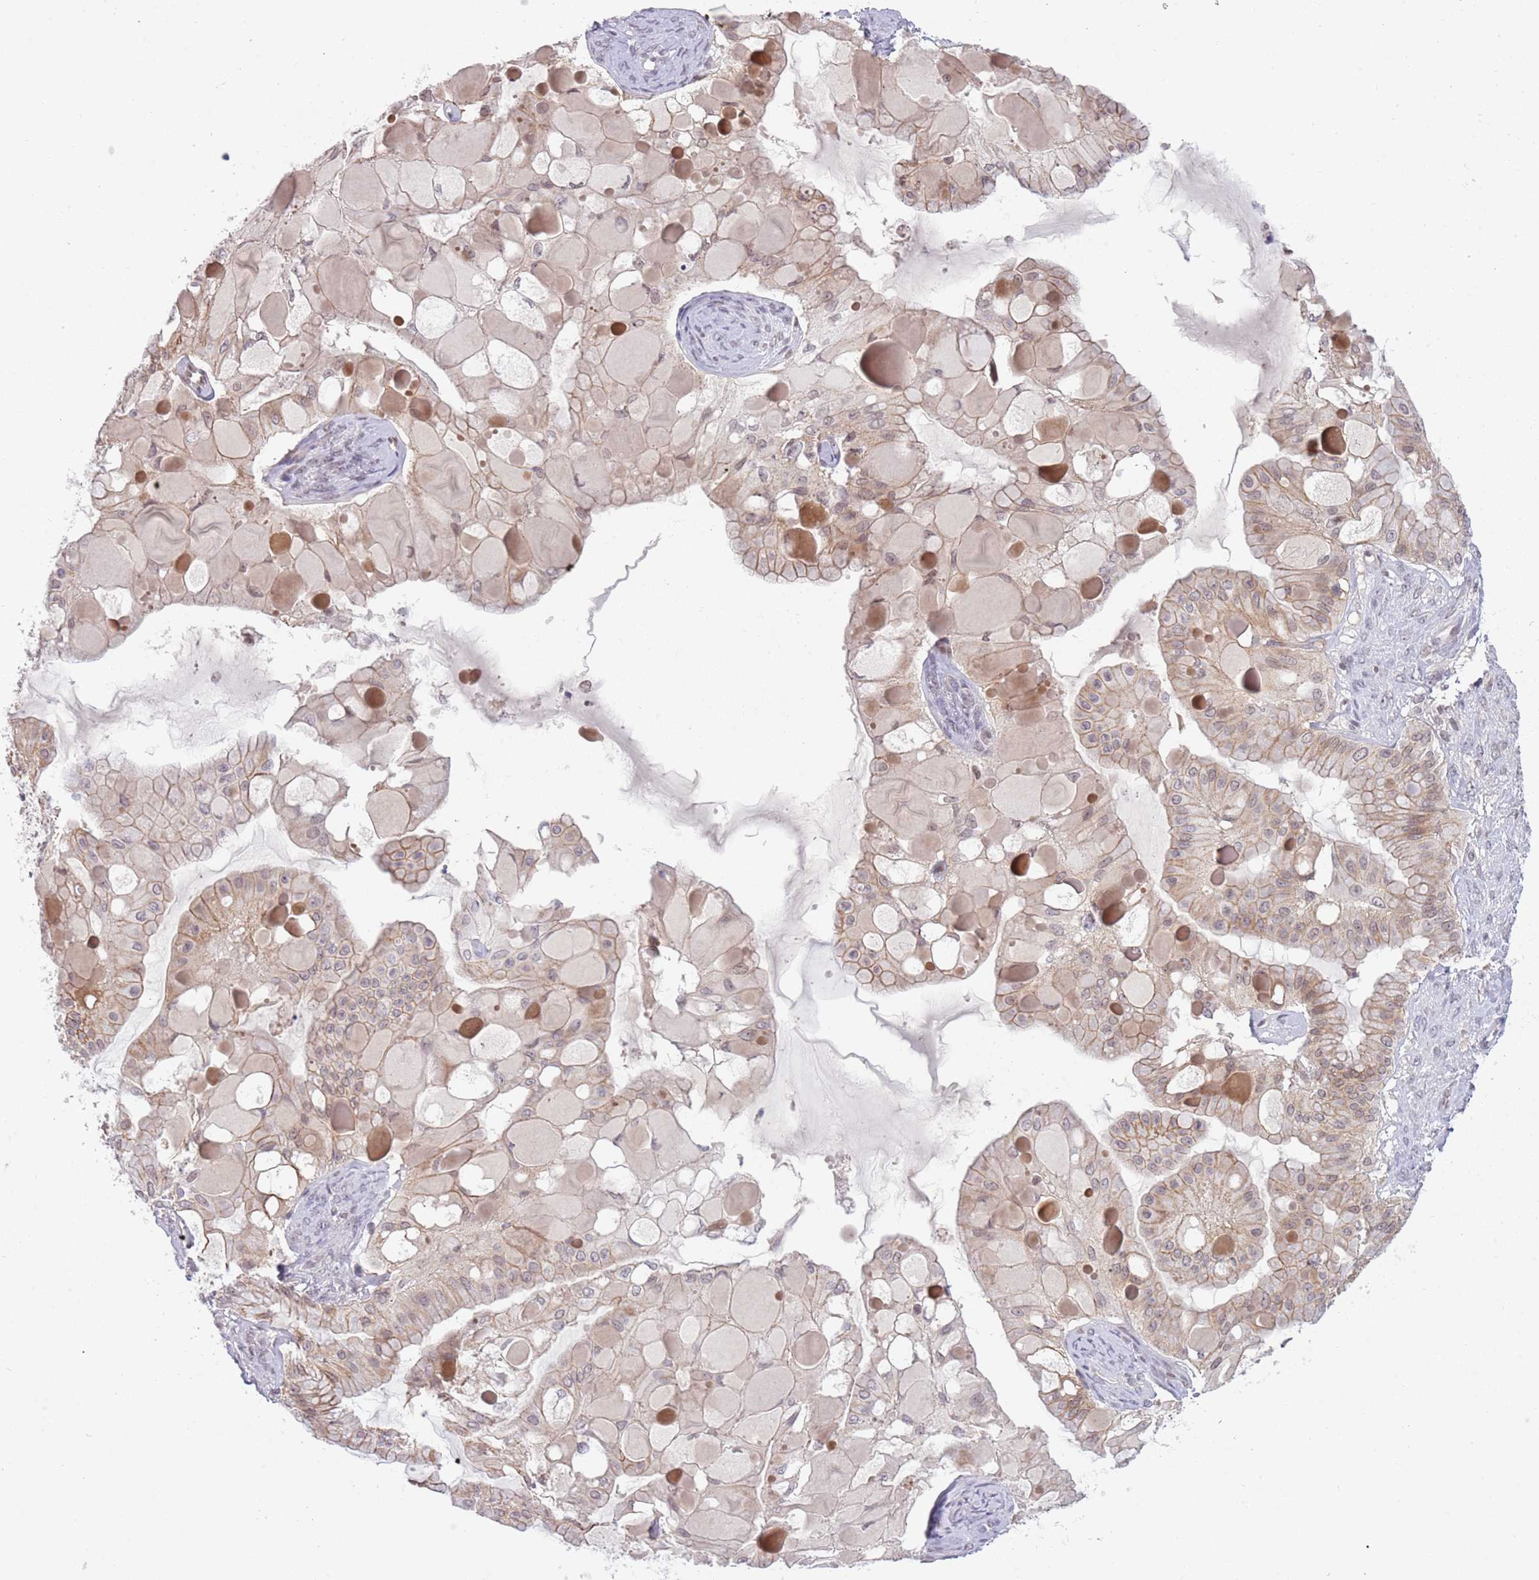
{"staining": {"intensity": "moderate", "quantity": ">75%", "location": "cytoplasmic/membranous"}, "tissue": "ovarian cancer", "cell_type": "Tumor cells", "image_type": "cancer", "snomed": [{"axis": "morphology", "description": "Cystadenocarcinoma, mucinous, NOS"}, {"axis": "topography", "description": "Ovary"}], "caption": "Mucinous cystadenocarcinoma (ovarian) stained with a protein marker exhibits moderate staining in tumor cells.", "gene": "TM2D1", "patient": {"sex": "female", "age": 61}}